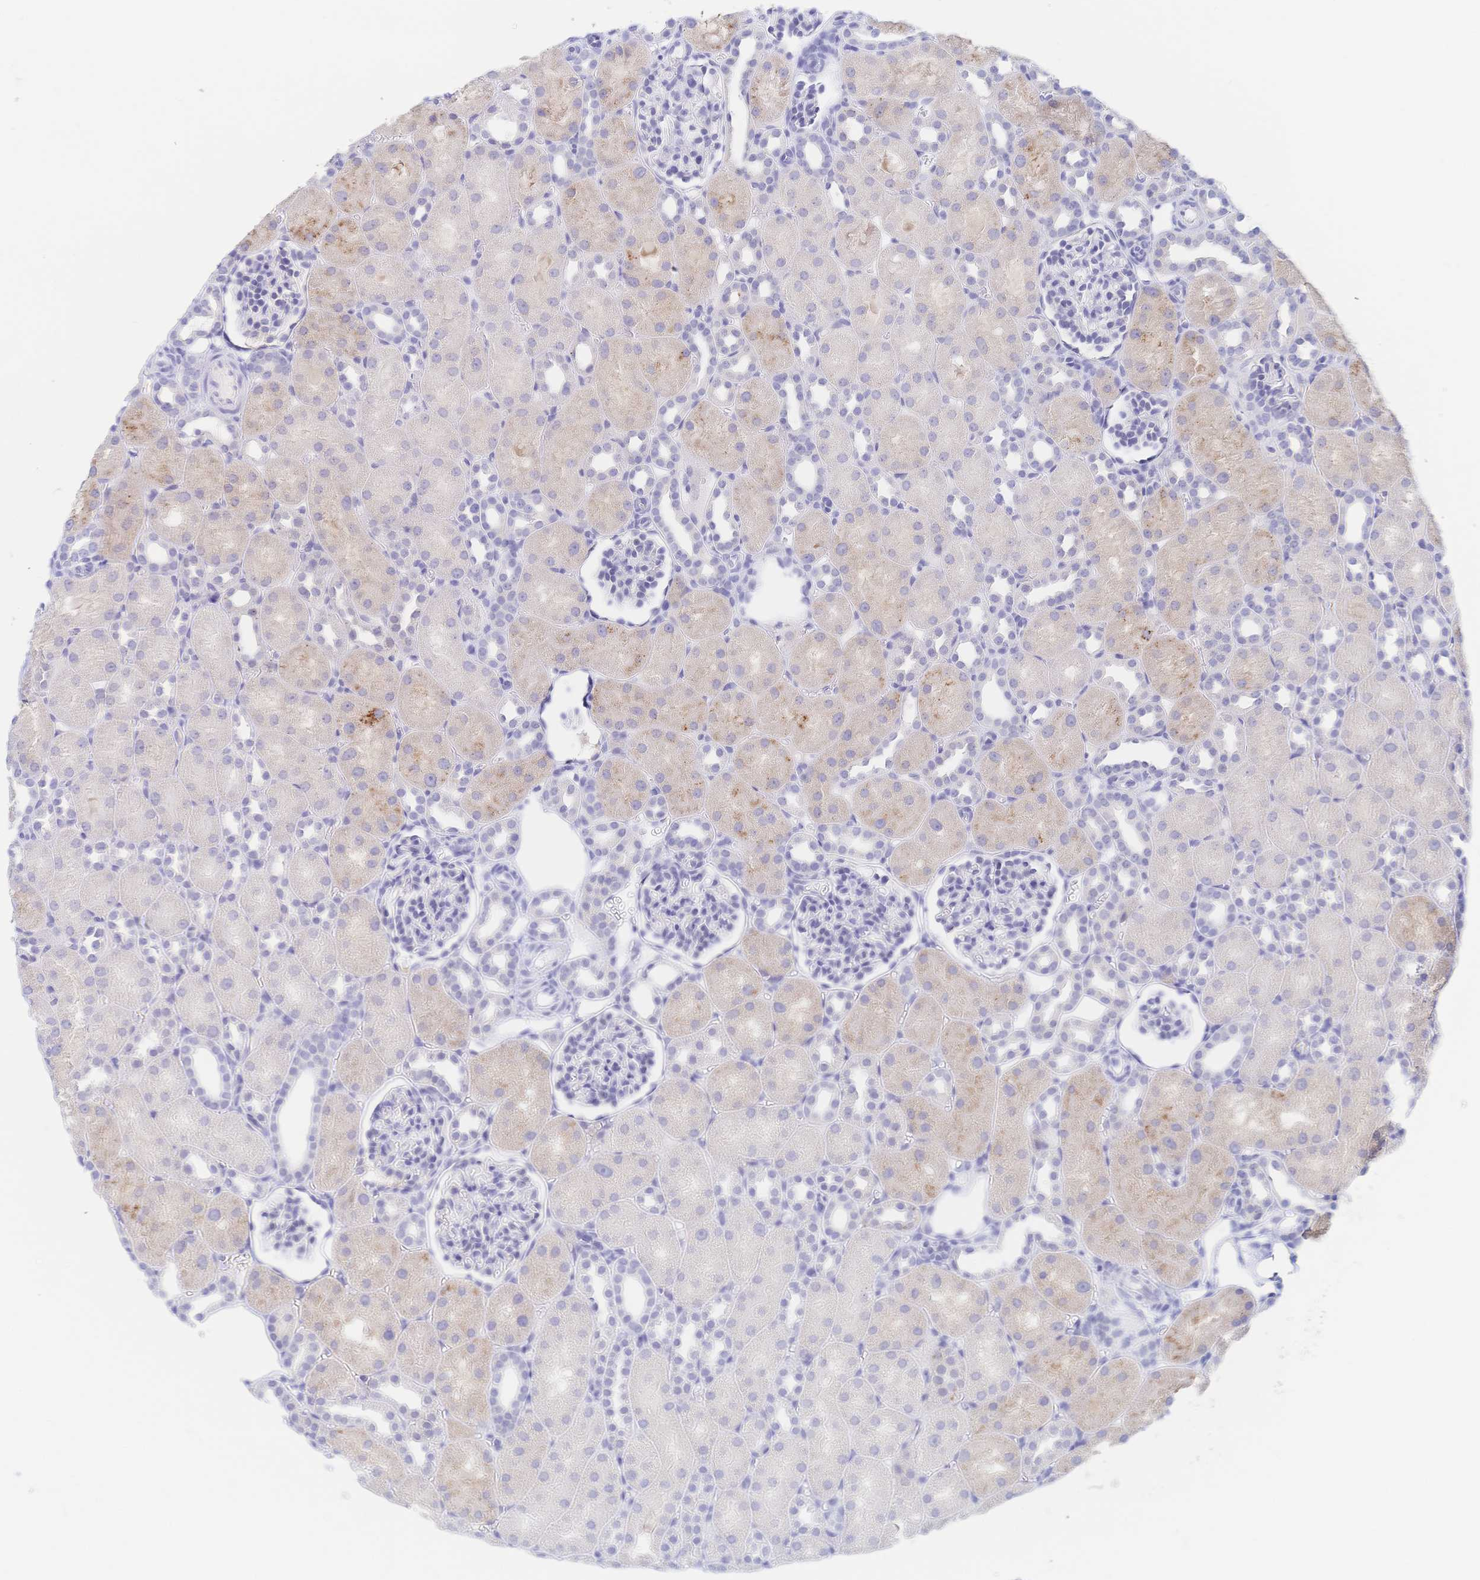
{"staining": {"intensity": "negative", "quantity": "none", "location": "none"}, "tissue": "kidney", "cell_type": "Cells in glomeruli", "image_type": "normal", "snomed": [{"axis": "morphology", "description": "Normal tissue, NOS"}, {"axis": "topography", "description": "Kidney"}], "caption": "This micrograph is of normal kidney stained with immunohistochemistry to label a protein in brown with the nuclei are counter-stained blue. There is no positivity in cells in glomeruli.", "gene": "SIAH3", "patient": {"sex": "male", "age": 1}}